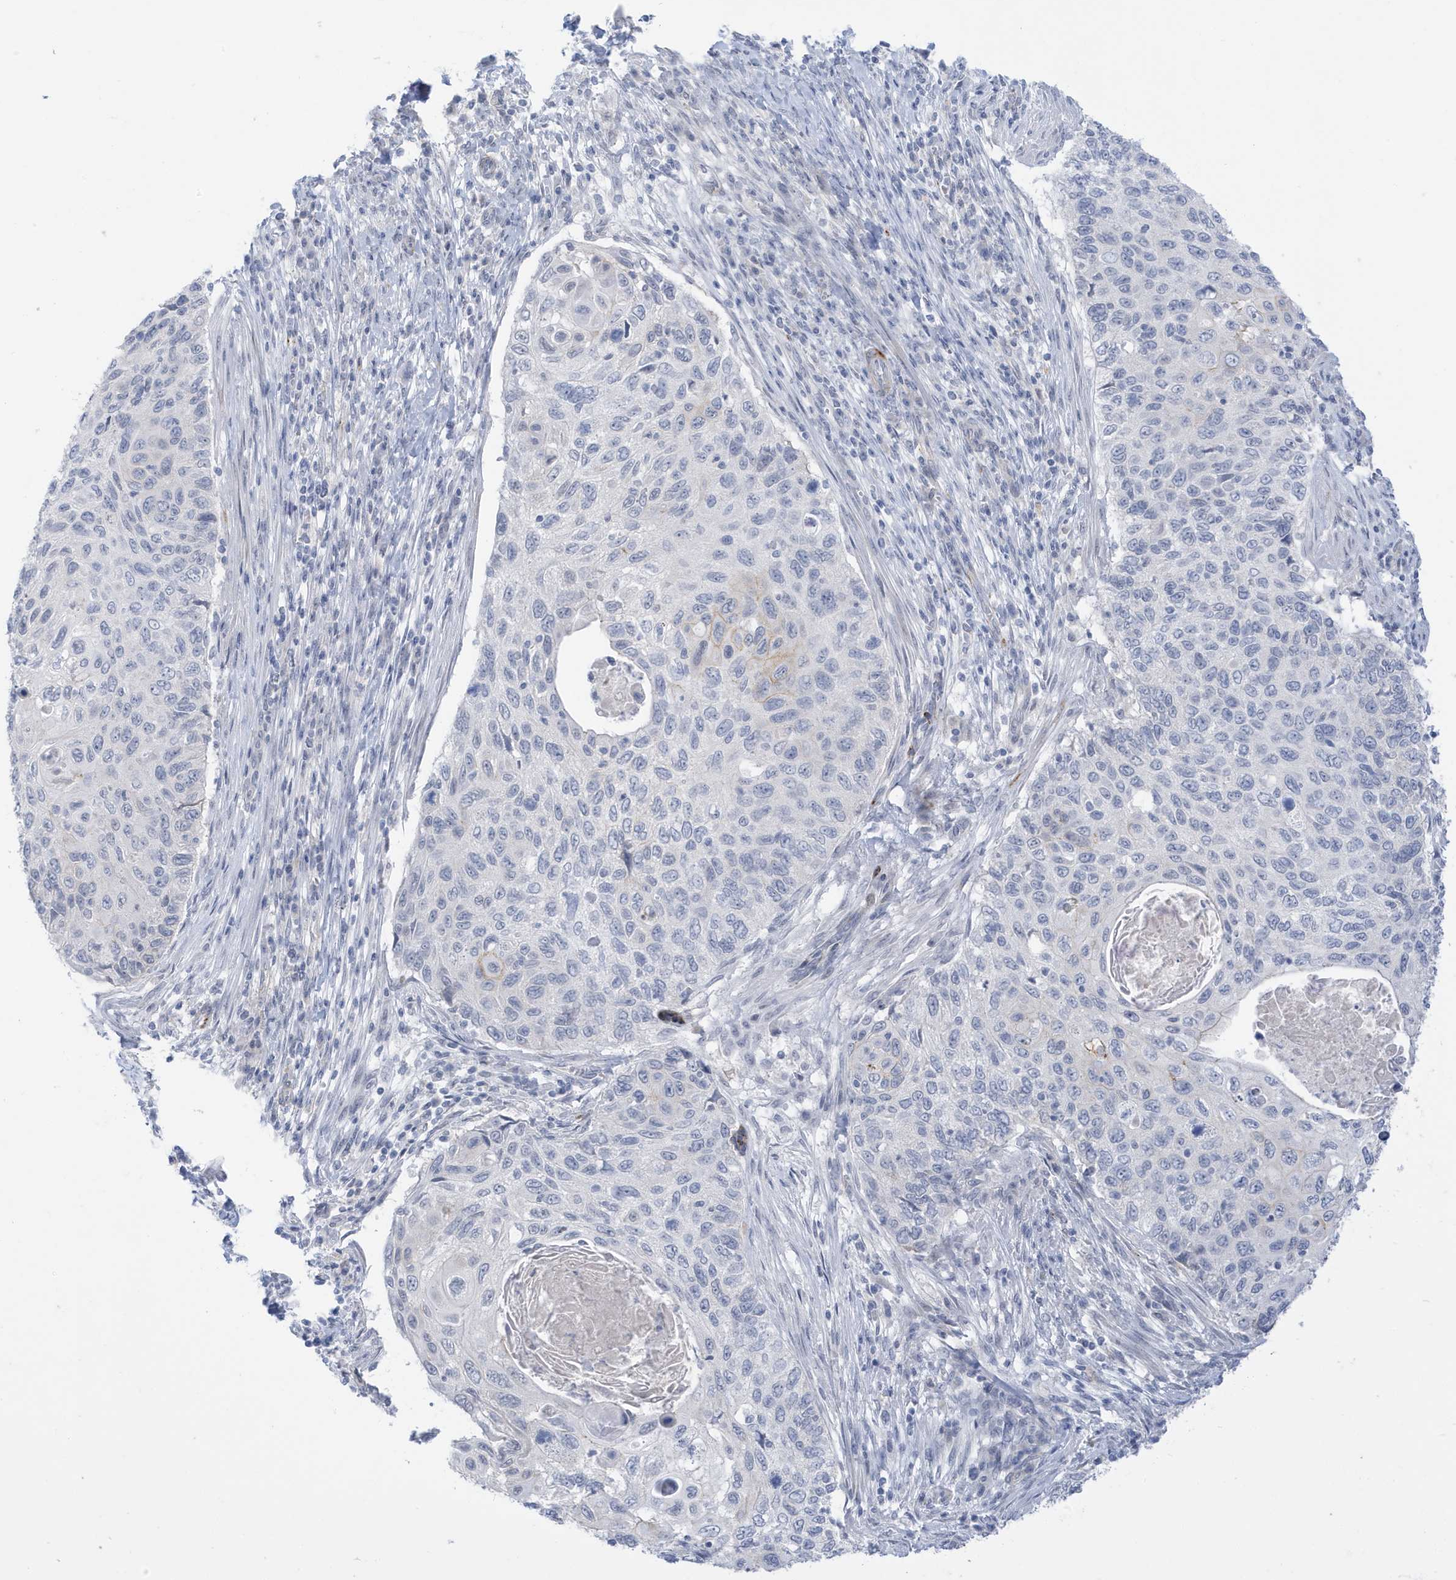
{"staining": {"intensity": "negative", "quantity": "none", "location": "none"}, "tissue": "cervical cancer", "cell_type": "Tumor cells", "image_type": "cancer", "snomed": [{"axis": "morphology", "description": "Squamous cell carcinoma, NOS"}, {"axis": "topography", "description": "Cervix"}], "caption": "Micrograph shows no significant protein staining in tumor cells of cervical squamous cell carcinoma.", "gene": "PERM1", "patient": {"sex": "female", "age": 70}}